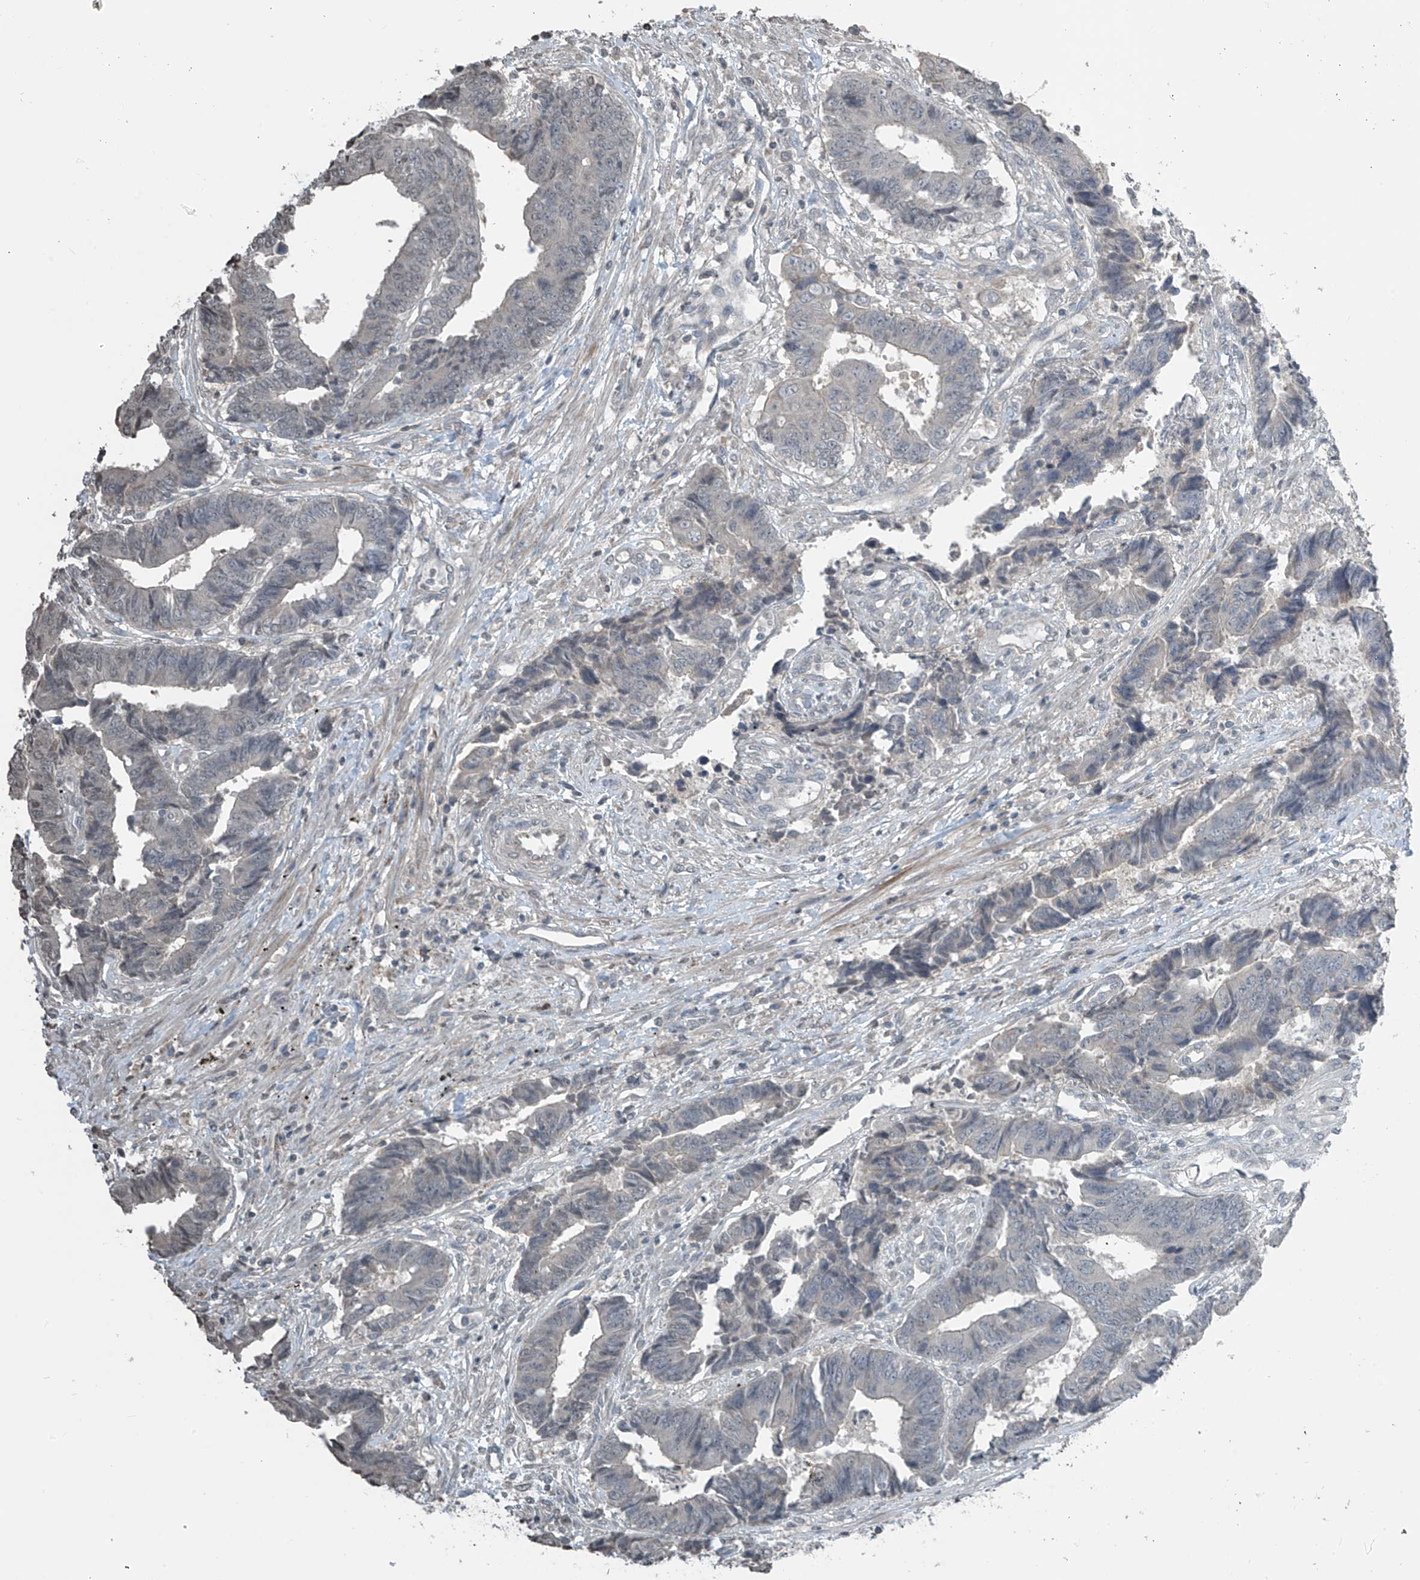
{"staining": {"intensity": "negative", "quantity": "none", "location": "none"}, "tissue": "colorectal cancer", "cell_type": "Tumor cells", "image_type": "cancer", "snomed": [{"axis": "morphology", "description": "Adenocarcinoma, NOS"}, {"axis": "topography", "description": "Rectum"}], "caption": "Protein analysis of colorectal cancer reveals no significant staining in tumor cells.", "gene": "HOXA11", "patient": {"sex": "male", "age": 84}}